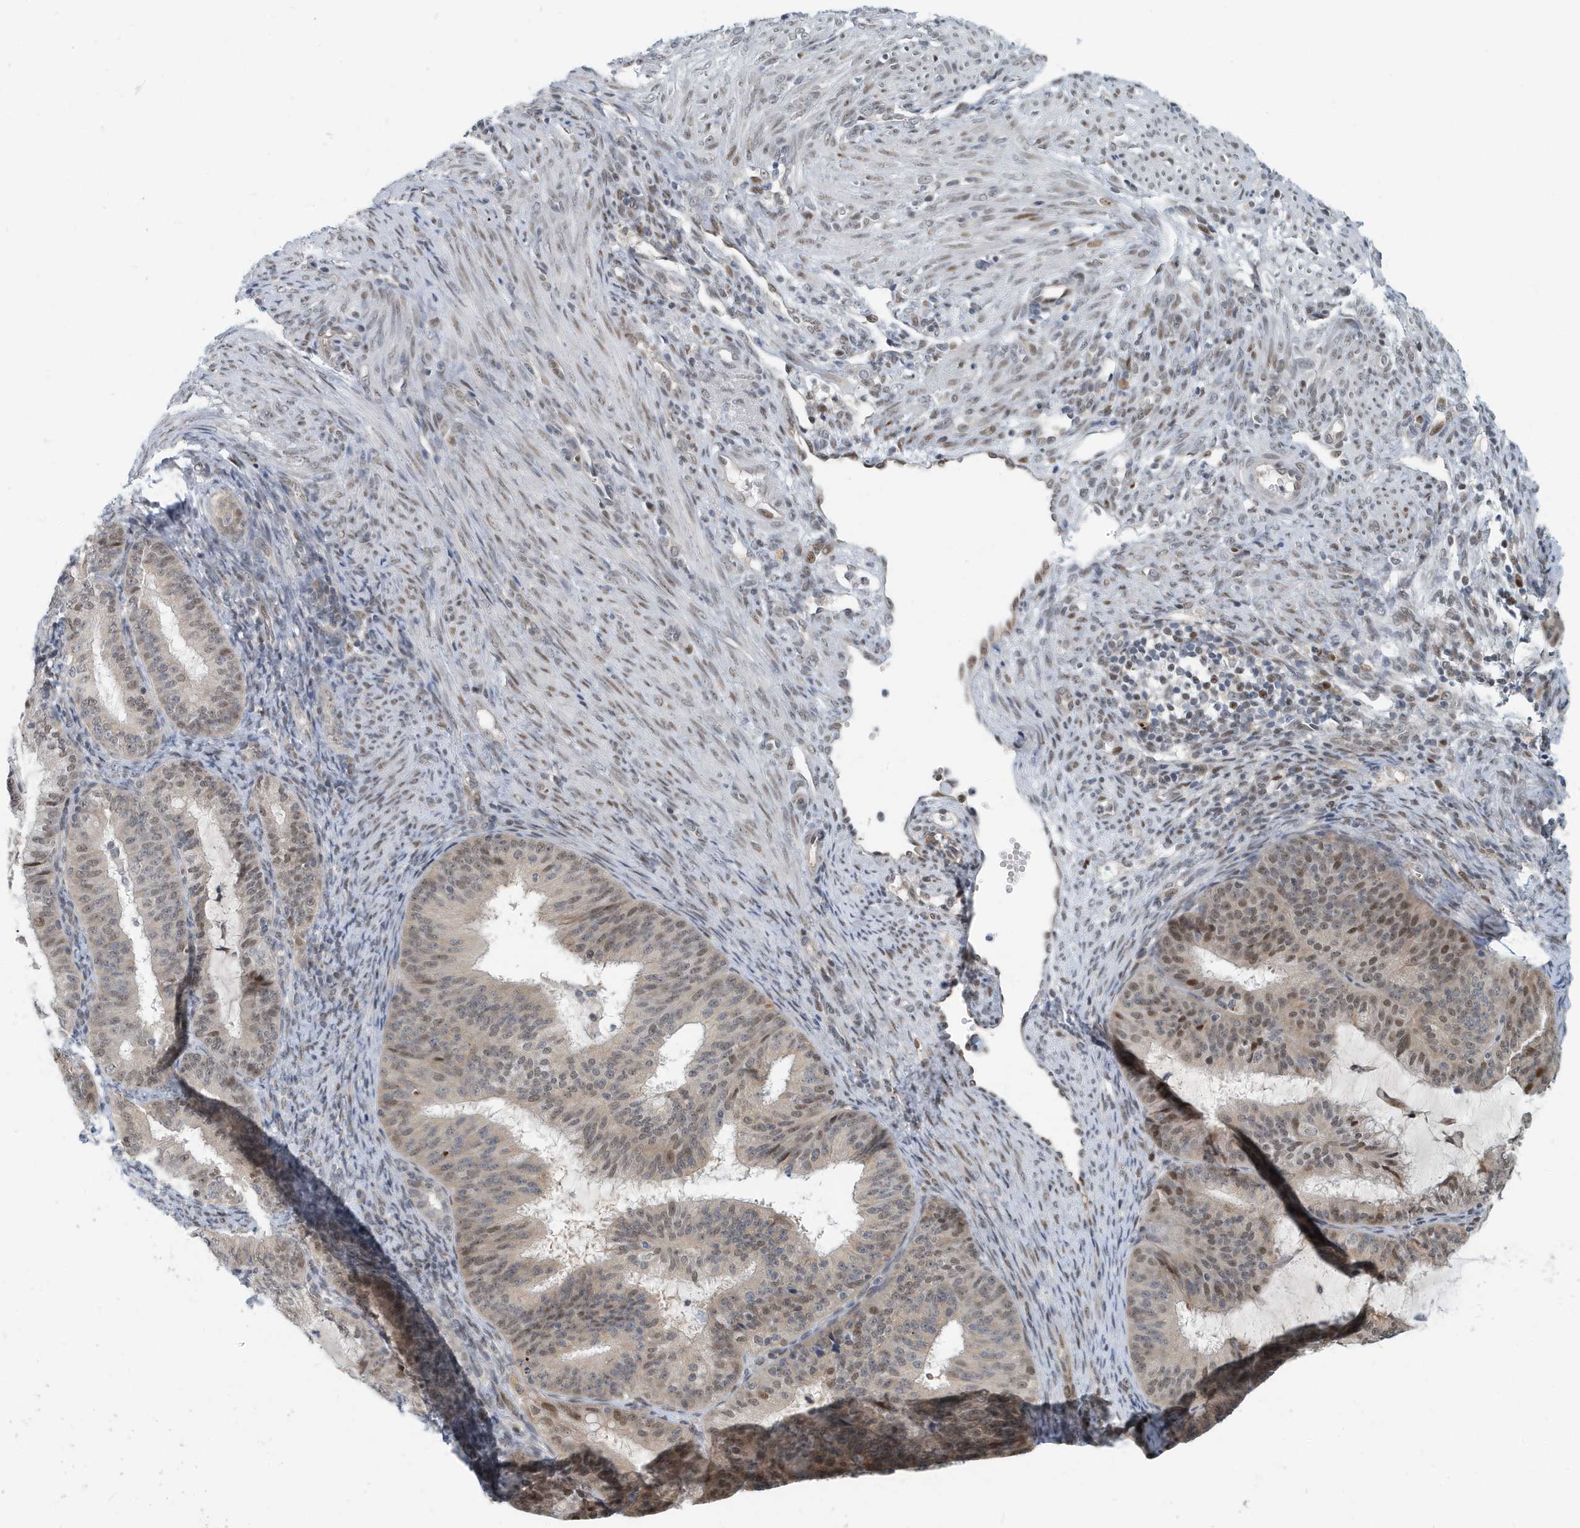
{"staining": {"intensity": "weak", "quantity": ">75%", "location": "cytoplasmic/membranous,nuclear"}, "tissue": "endometrial cancer", "cell_type": "Tumor cells", "image_type": "cancer", "snomed": [{"axis": "morphology", "description": "Adenocarcinoma, NOS"}, {"axis": "topography", "description": "Endometrium"}], "caption": "Protein staining shows weak cytoplasmic/membranous and nuclear staining in about >75% of tumor cells in endometrial cancer (adenocarcinoma). The staining is performed using DAB brown chromogen to label protein expression. The nuclei are counter-stained blue using hematoxylin.", "gene": "KIF15", "patient": {"sex": "female", "age": 51}}